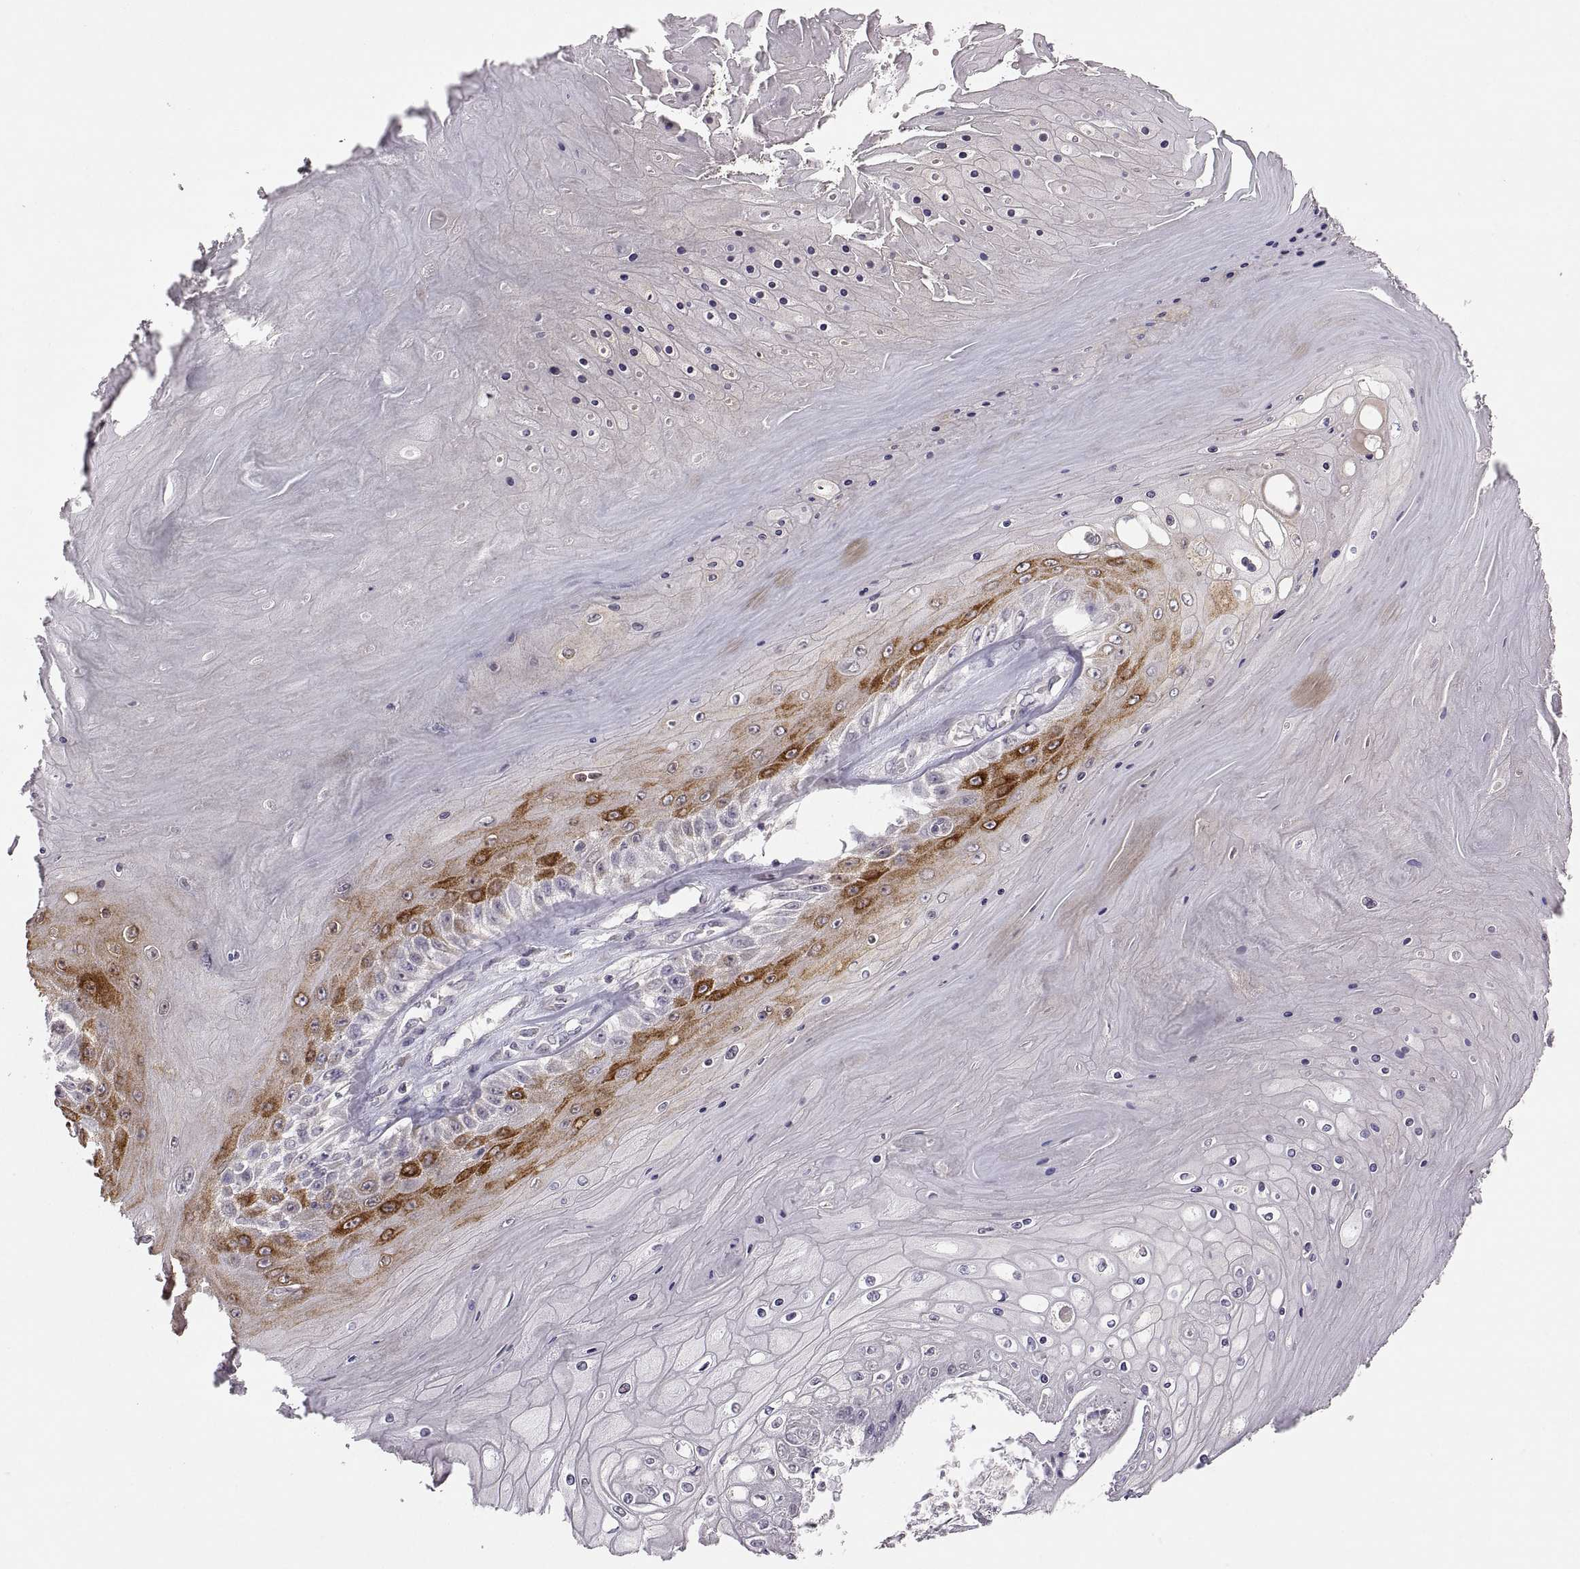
{"staining": {"intensity": "strong", "quantity": "<25%", "location": "cytoplasmic/membranous"}, "tissue": "skin cancer", "cell_type": "Tumor cells", "image_type": "cancer", "snomed": [{"axis": "morphology", "description": "Squamous cell carcinoma, NOS"}, {"axis": "topography", "description": "Skin"}], "caption": "The histopathology image shows staining of skin squamous cell carcinoma, revealing strong cytoplasmic/membranous protein staining (brown color) within tumor cells.", "gene": "HMGCR", "patient": {"sex": "male", "age": 62}}